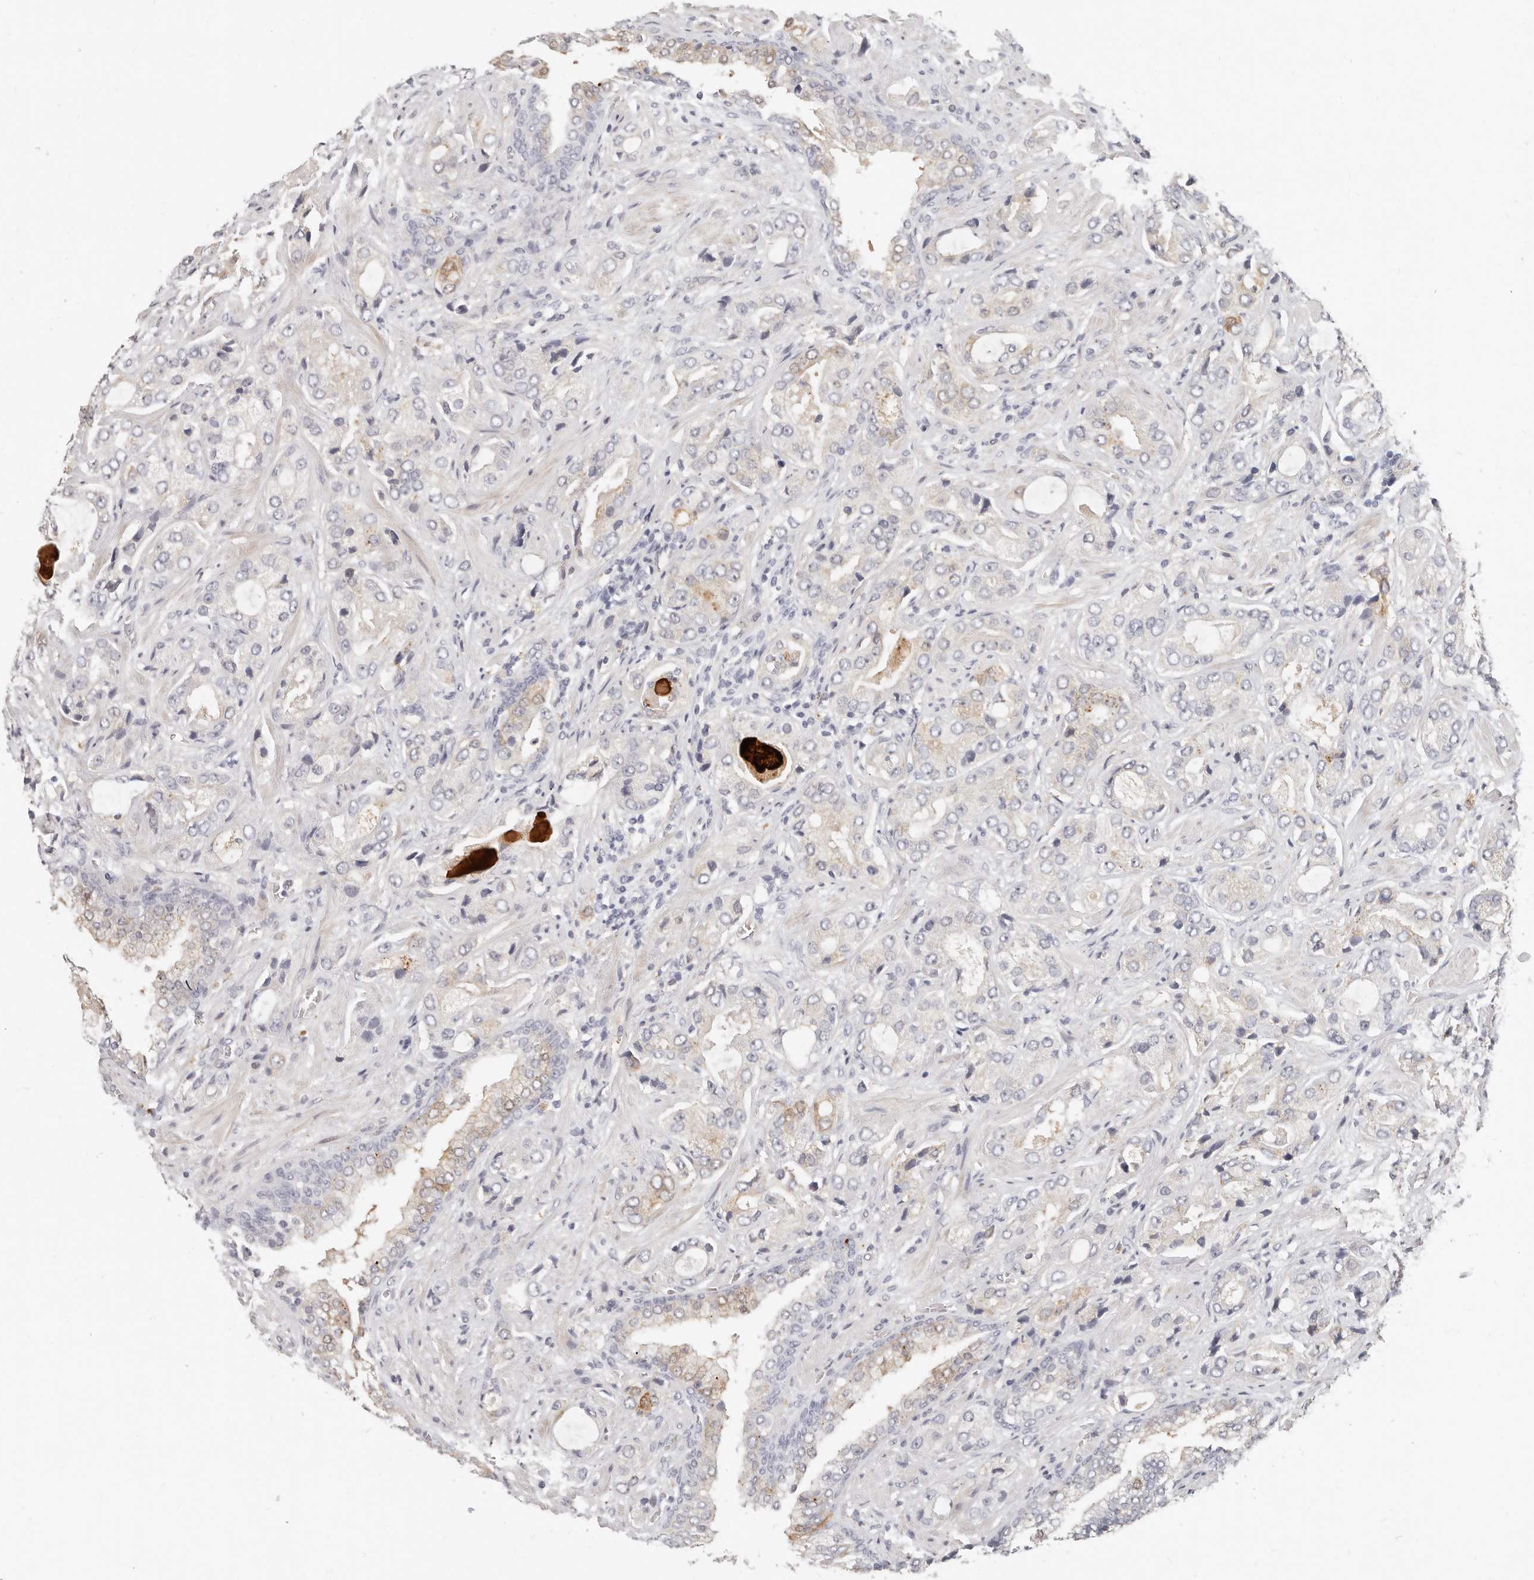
{"staining": {"intensity": "weak", "quantity": "<25%", "location": "cytoplasmic/membranous"}, "tissue": "prostate cancer", "cell_type": "Tumor cells", "image_type": "cancer", "snomed": [{"axis": "morphology", "description": "Normal tissue, NOS"}, {"axis": "morphology", "description": "Adenocarcinoma, High grade"}, {"axis": "topography", "description": "Prostate"}, {"axis": "topography", "description": "Peripheral nerve tissue"}], "caption": "Immunohistochemistry micrograph of neoplastic tissue: prostate high-grade adenocarcinoma stained with DAB displays no significant protein positivity in tumor cells.", "gene": "ZRANB1", "patient": {"sex": "male", "age": 59}}